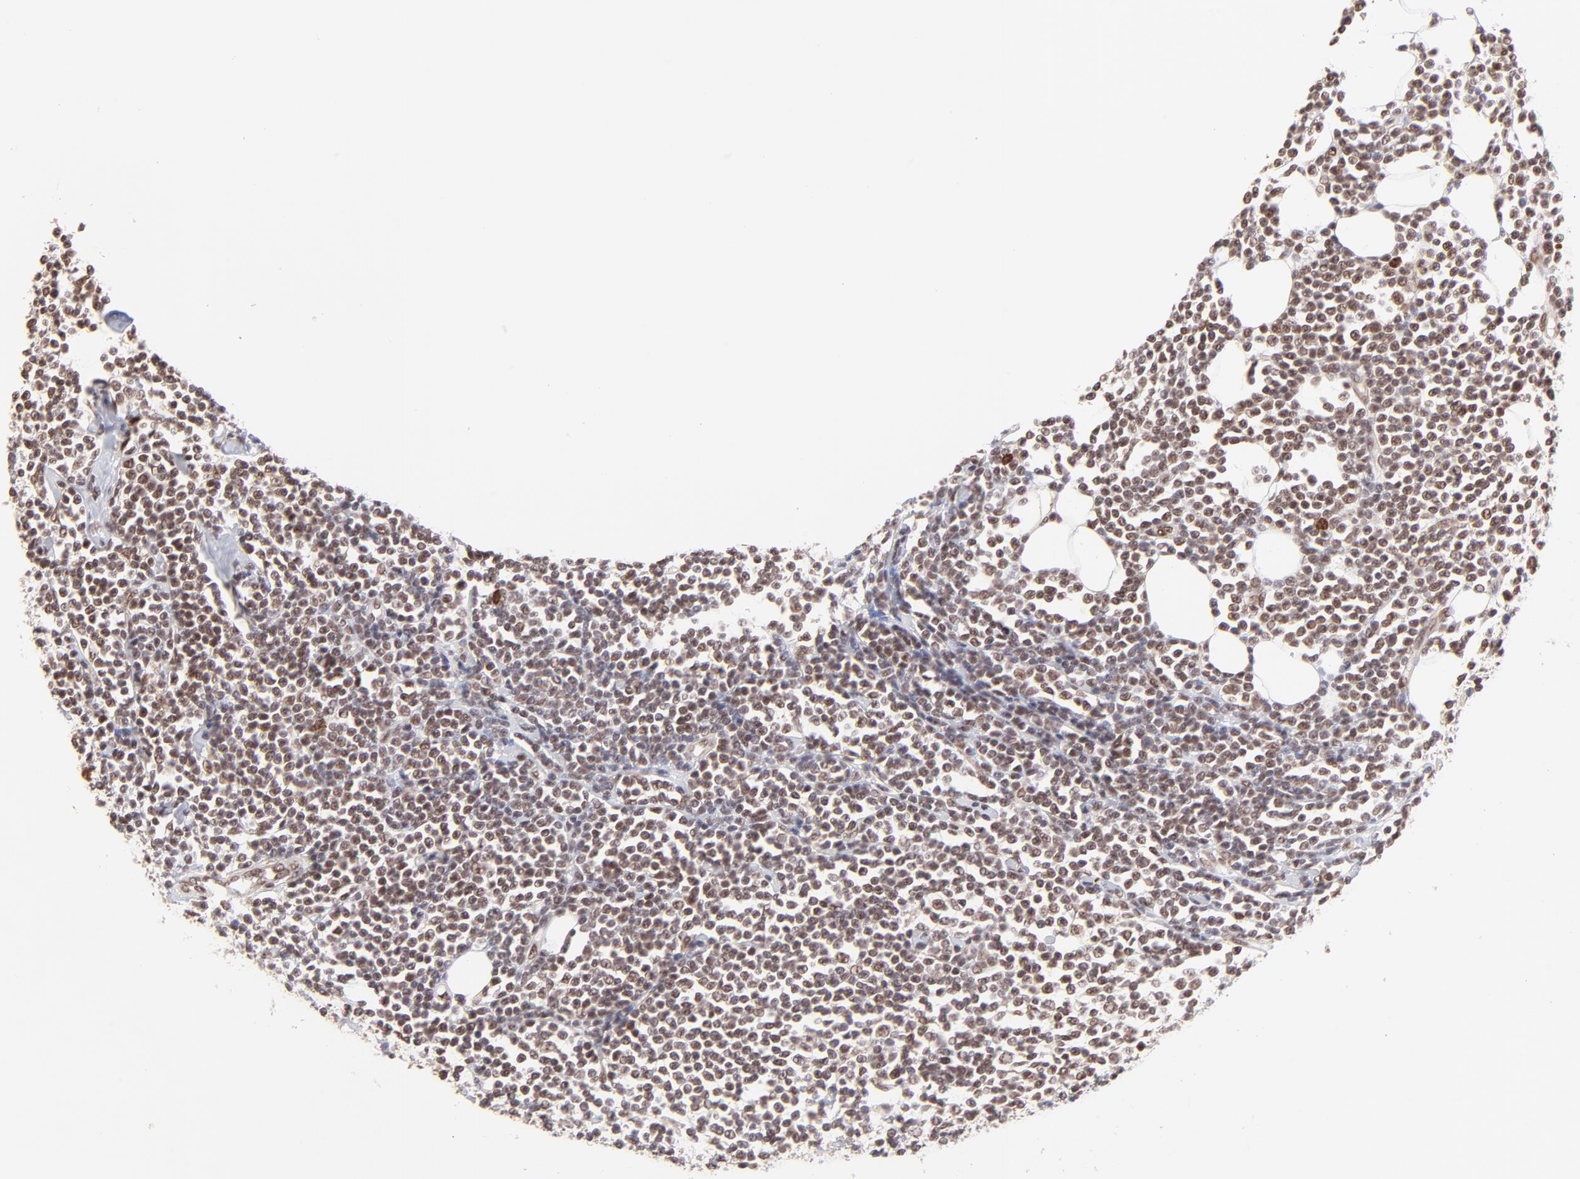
{"staining": {"intensity": "weak", "quantity": ">75%", "location": "nuclear"}, "tissue": "lymphoma", "cell_type": "Tumor cells", "image_type": "cancer", "snomed": [{"axis": "morphology", "description": "Malignant lymphoma, non-Hodgkin's type, Low grade"}, {"axis": "topography", "description": "Soft tissue"}], "caption": "Immunohistochemical staining of low-grade malignant lymphoma, non-Hodgkin's type displays low levels of weak nuclear protein positivity in about >75% of tumor cells. (brown staining indicates protein expression, while blue staining denotes nuclei).", "gene": "MED12", "patient": {"sex": "male", "age": 92}}